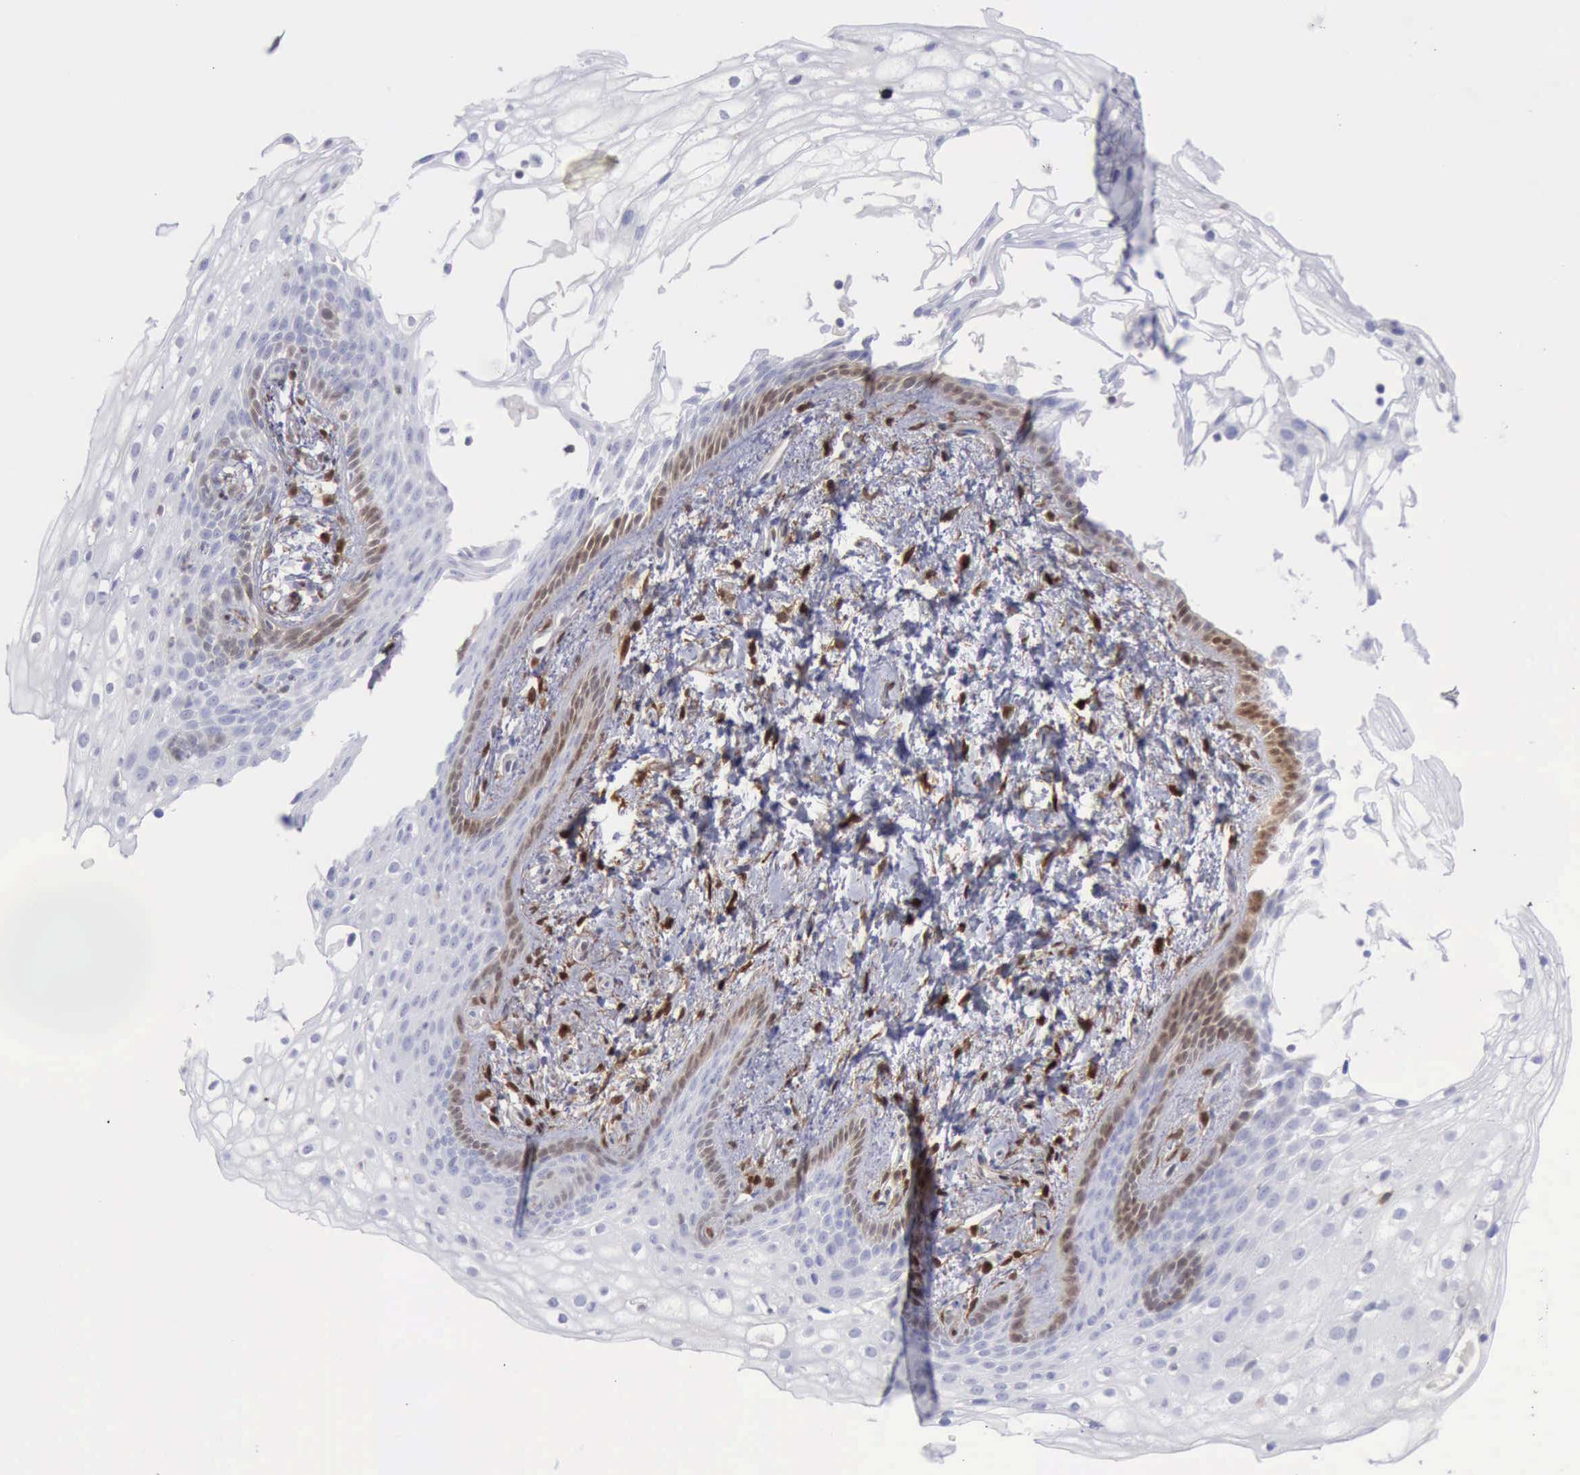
{"staining": {"intensity": "negative", "quantity": "none", "location": "none"}, "tissue": "vagina", "cell_type": "Squamous epithelial cells", "image_type": "normal", "snomed": [{"axis": "morphology", "description": "Normal tissue, NOS"}, {"axis": "topography", "description": "Vagina"}], "caption": "Immunohistochemistry (IHC) histopathology image of unremarkable vagina: vagina stained with DAB (3,3'-diaminobenzidine) reveals no significant protein staining in squamous epithelial cells.", "gene": "FHL1", "patient": {"sex": "female", "age": 61}}